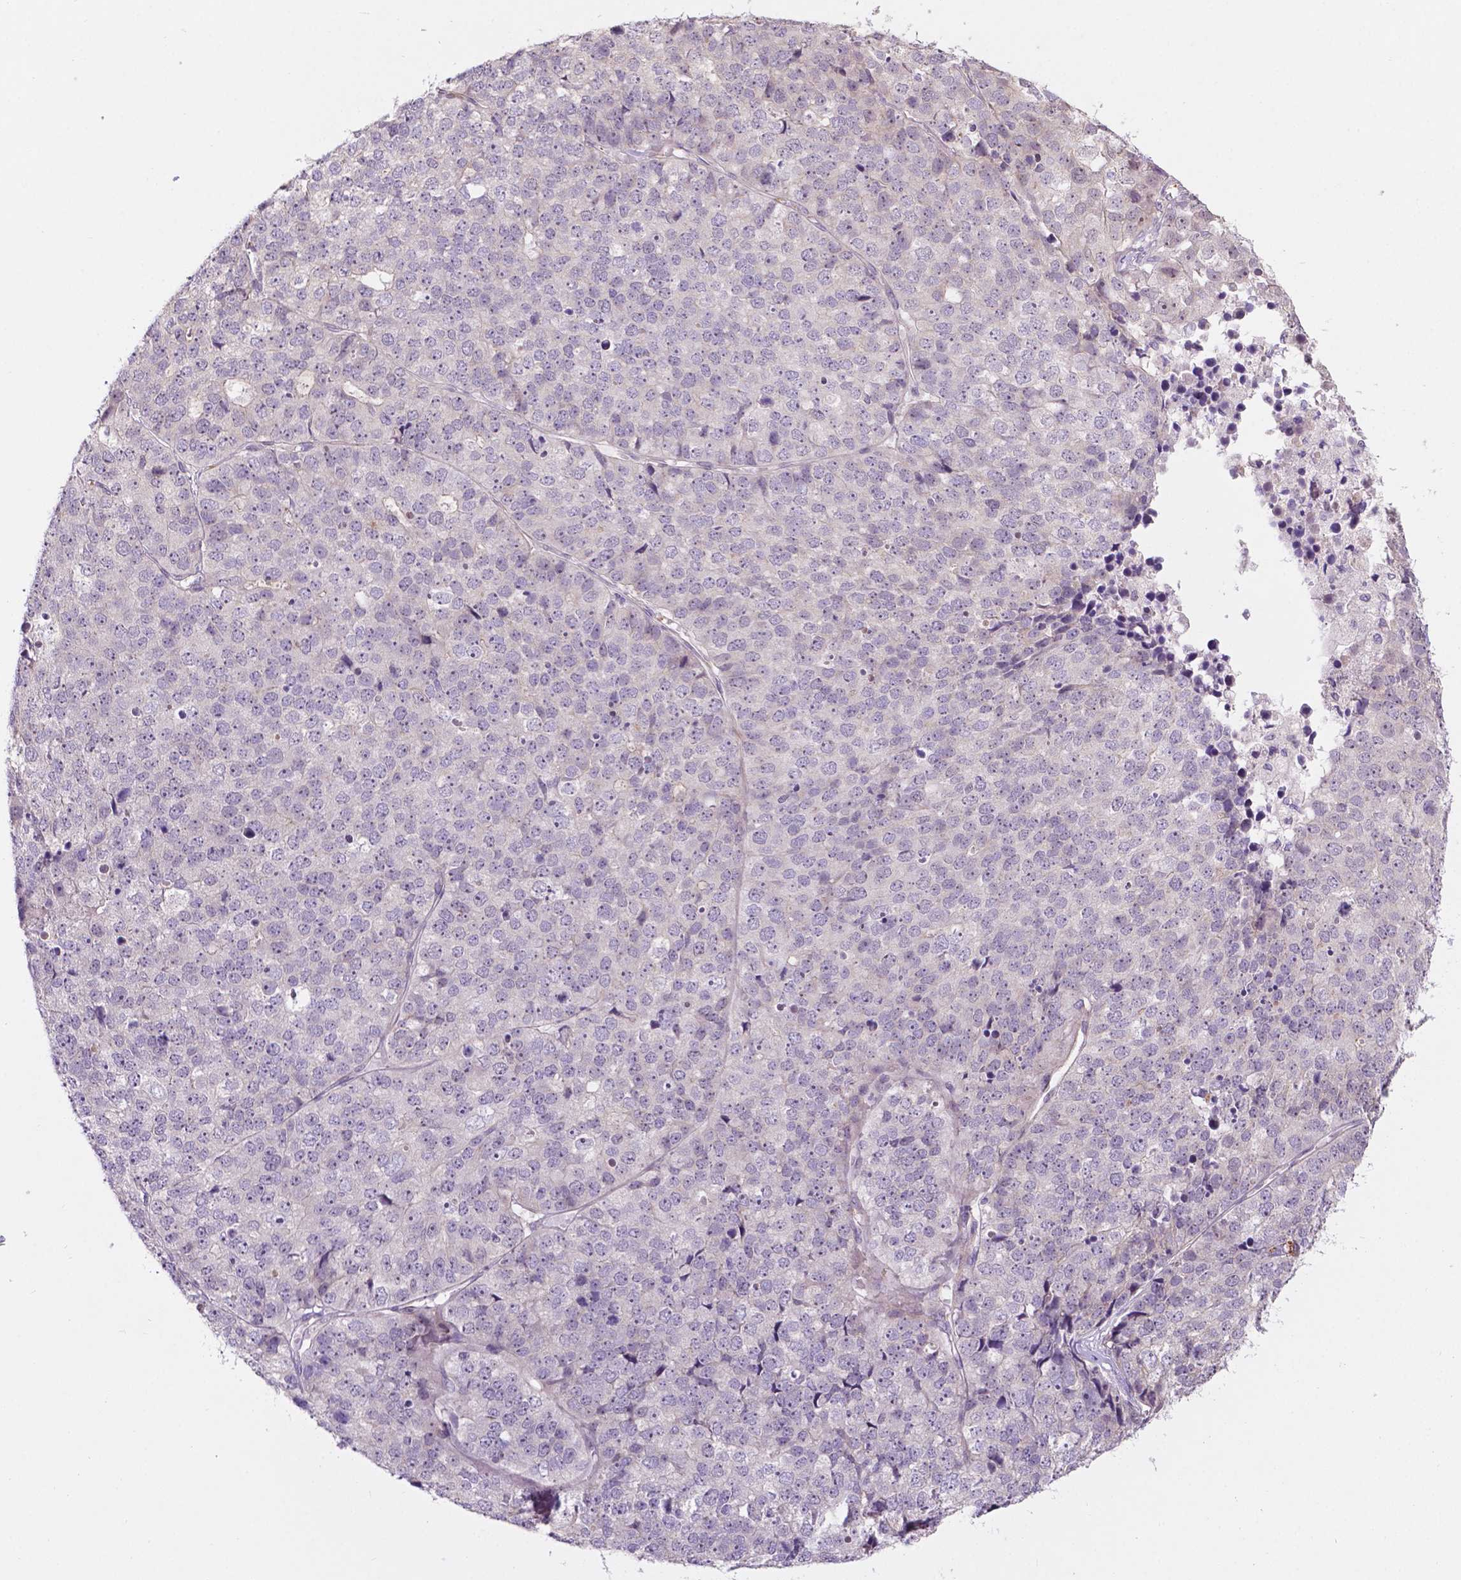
{"staining": {"intensity": "negative", "quantity": "none", "location": "none"}, "tissue": "stomach cancer", "cell_type": "Tumor cells", "image_type": "cancer", "snomed": [{"axis": "morphology", "description": "Adenocarcinoma, NOS"}, {"axis": "topography", "description": "Stomach"}], "caption": "Immunohistochemical staining of human stomach cancer exhibits no significant staining in tumor cells. (DAB (3,3'-diaminobenzidine) immunohistochemistry (IHC), high magnification).", "gene": "ARL5C", "patient": {"sex": "male", "age": 69}}